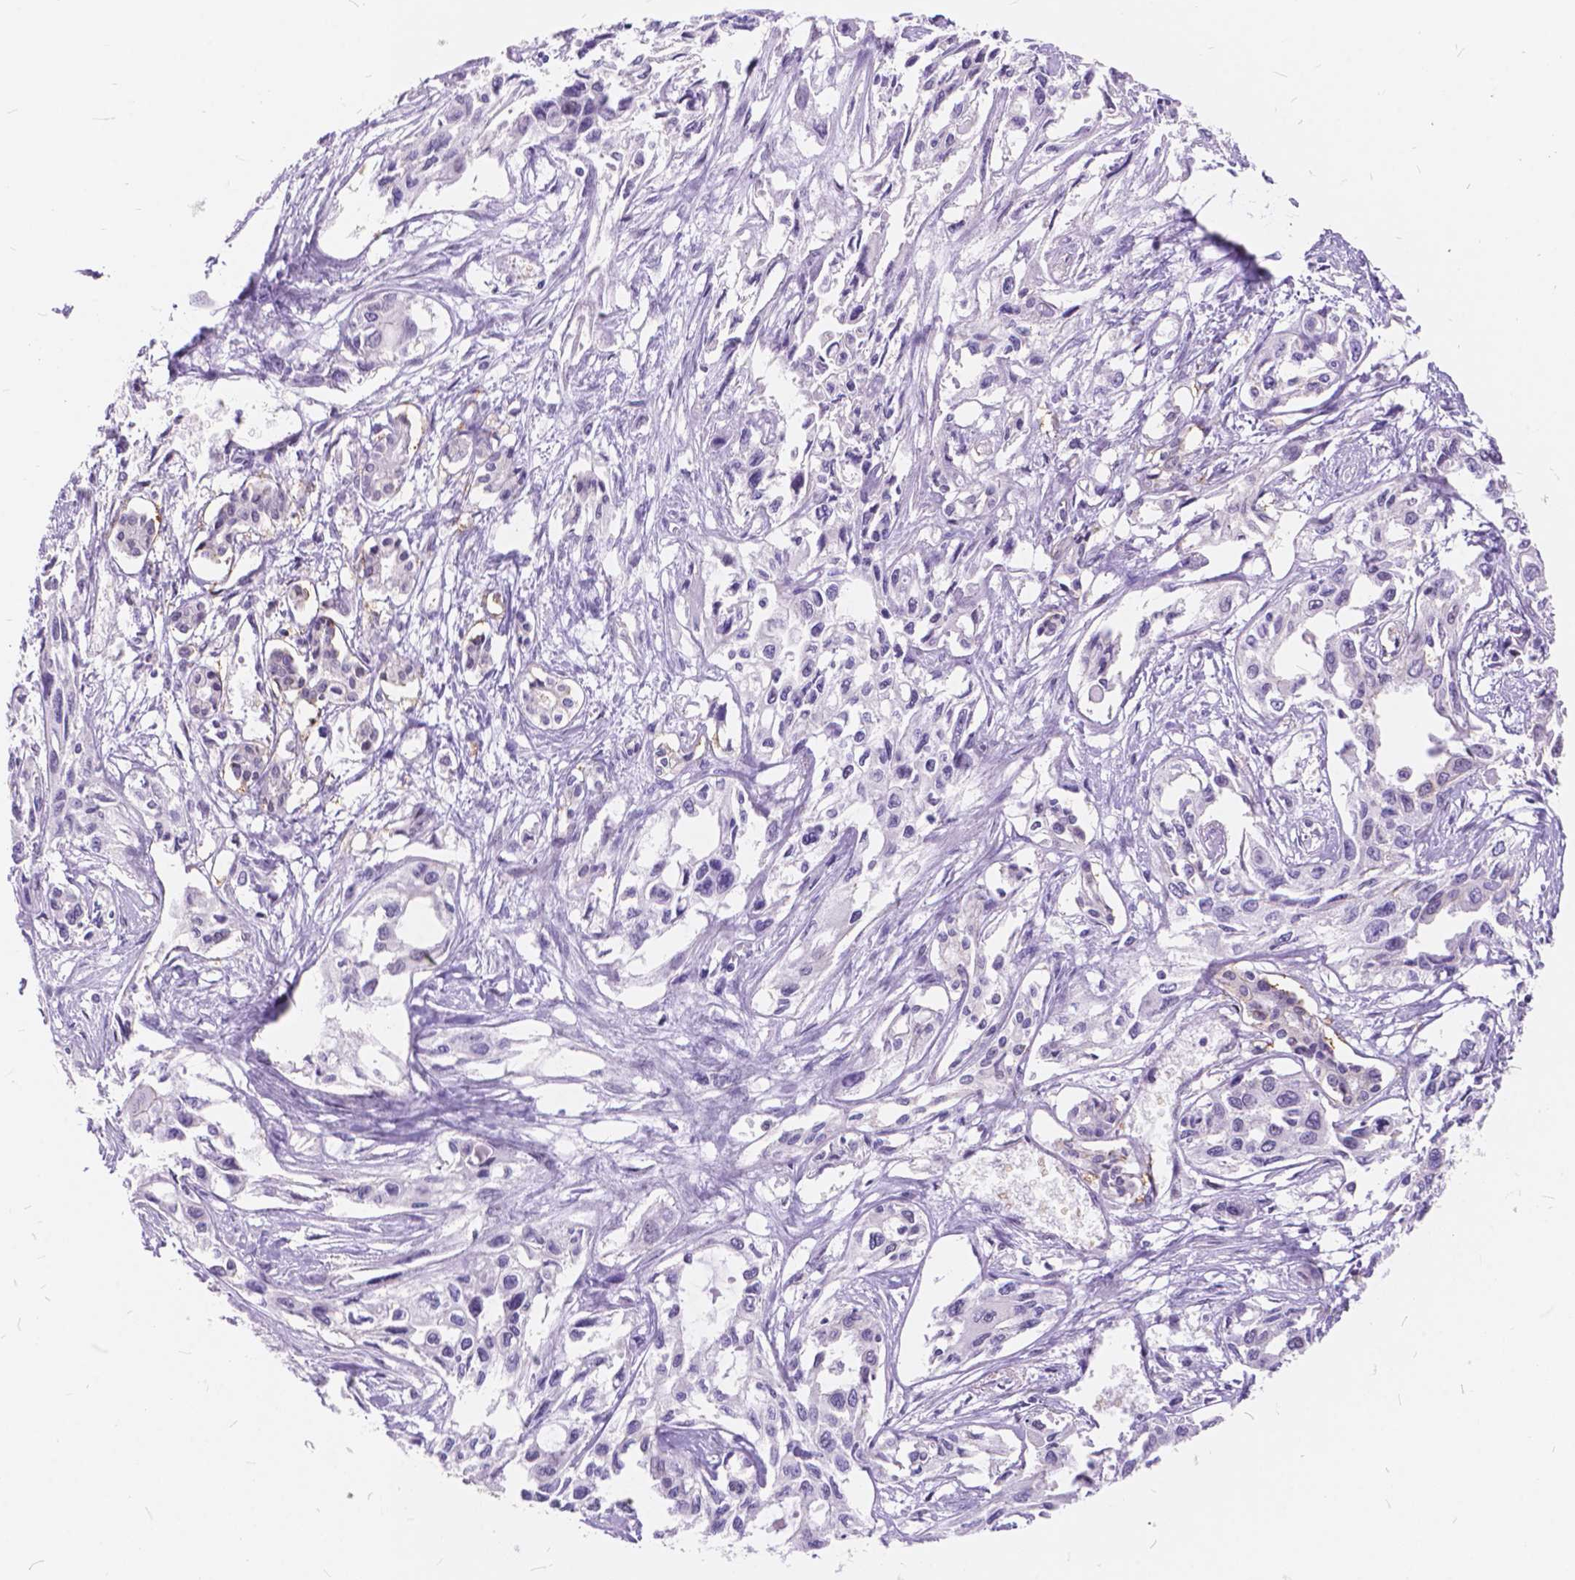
{"staining": {"intensity": "negative", "quantity": "none", "location": "none"}, "tissue": "pancreatic cancer", "cell_type": "Tumor cells", "image_type": "cancer", "snomed": [{"axis": "morphology", "description": "Adenocarcinoma, NOS"}, {"axis": "topography", "description": "Pancreas"}], "caption": "This is an IHC image of human pancreatic cancer (adenocarcinoma). There is no staining in tumor cells.", "gene": "MAN2C1", "patient": {"sex": "female", "age": 55}}